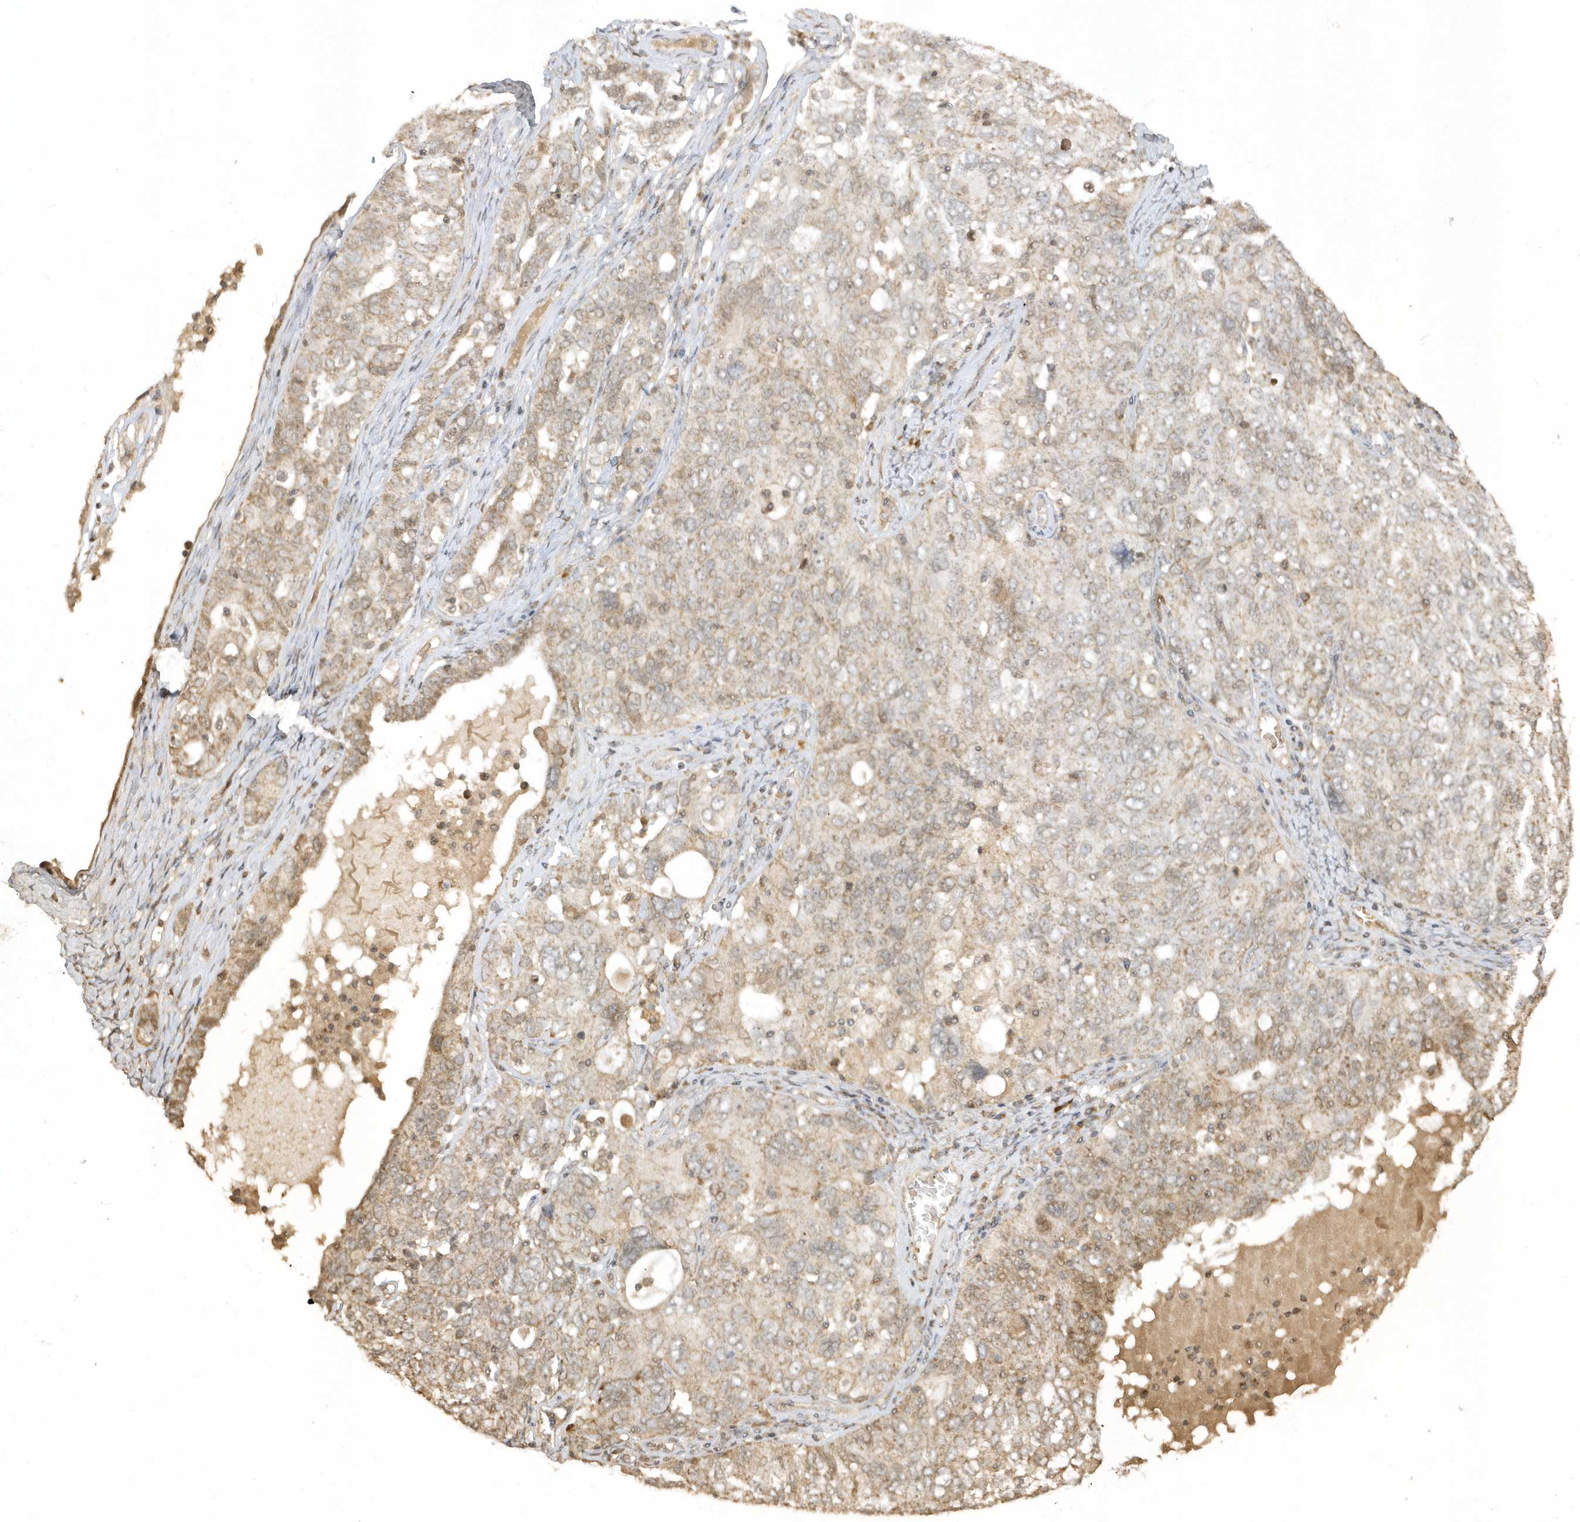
{"staining": {"intensity": "weak", "quantity": "25%-75%", "location": "cytoplasmic/membranous"}, "tissue": "ovarian cancer", "cell_type": "Tumor cells", "image_type": "cancer", "snomed": [{"axis": "morphology", "description": "Carcinoma, endometroid"}, {"axis": "topography", "description": "Ovary"}], "caption": "The photomicrograph exhibits immunohistochemical staining of ovarian cancer. There is weak cytoplasmic/membranous positivity is appreciated in approximately 25%-75% of tumor cells.", "gene": "ZNF213", "patient": {"sex": "female", "age": 62}}